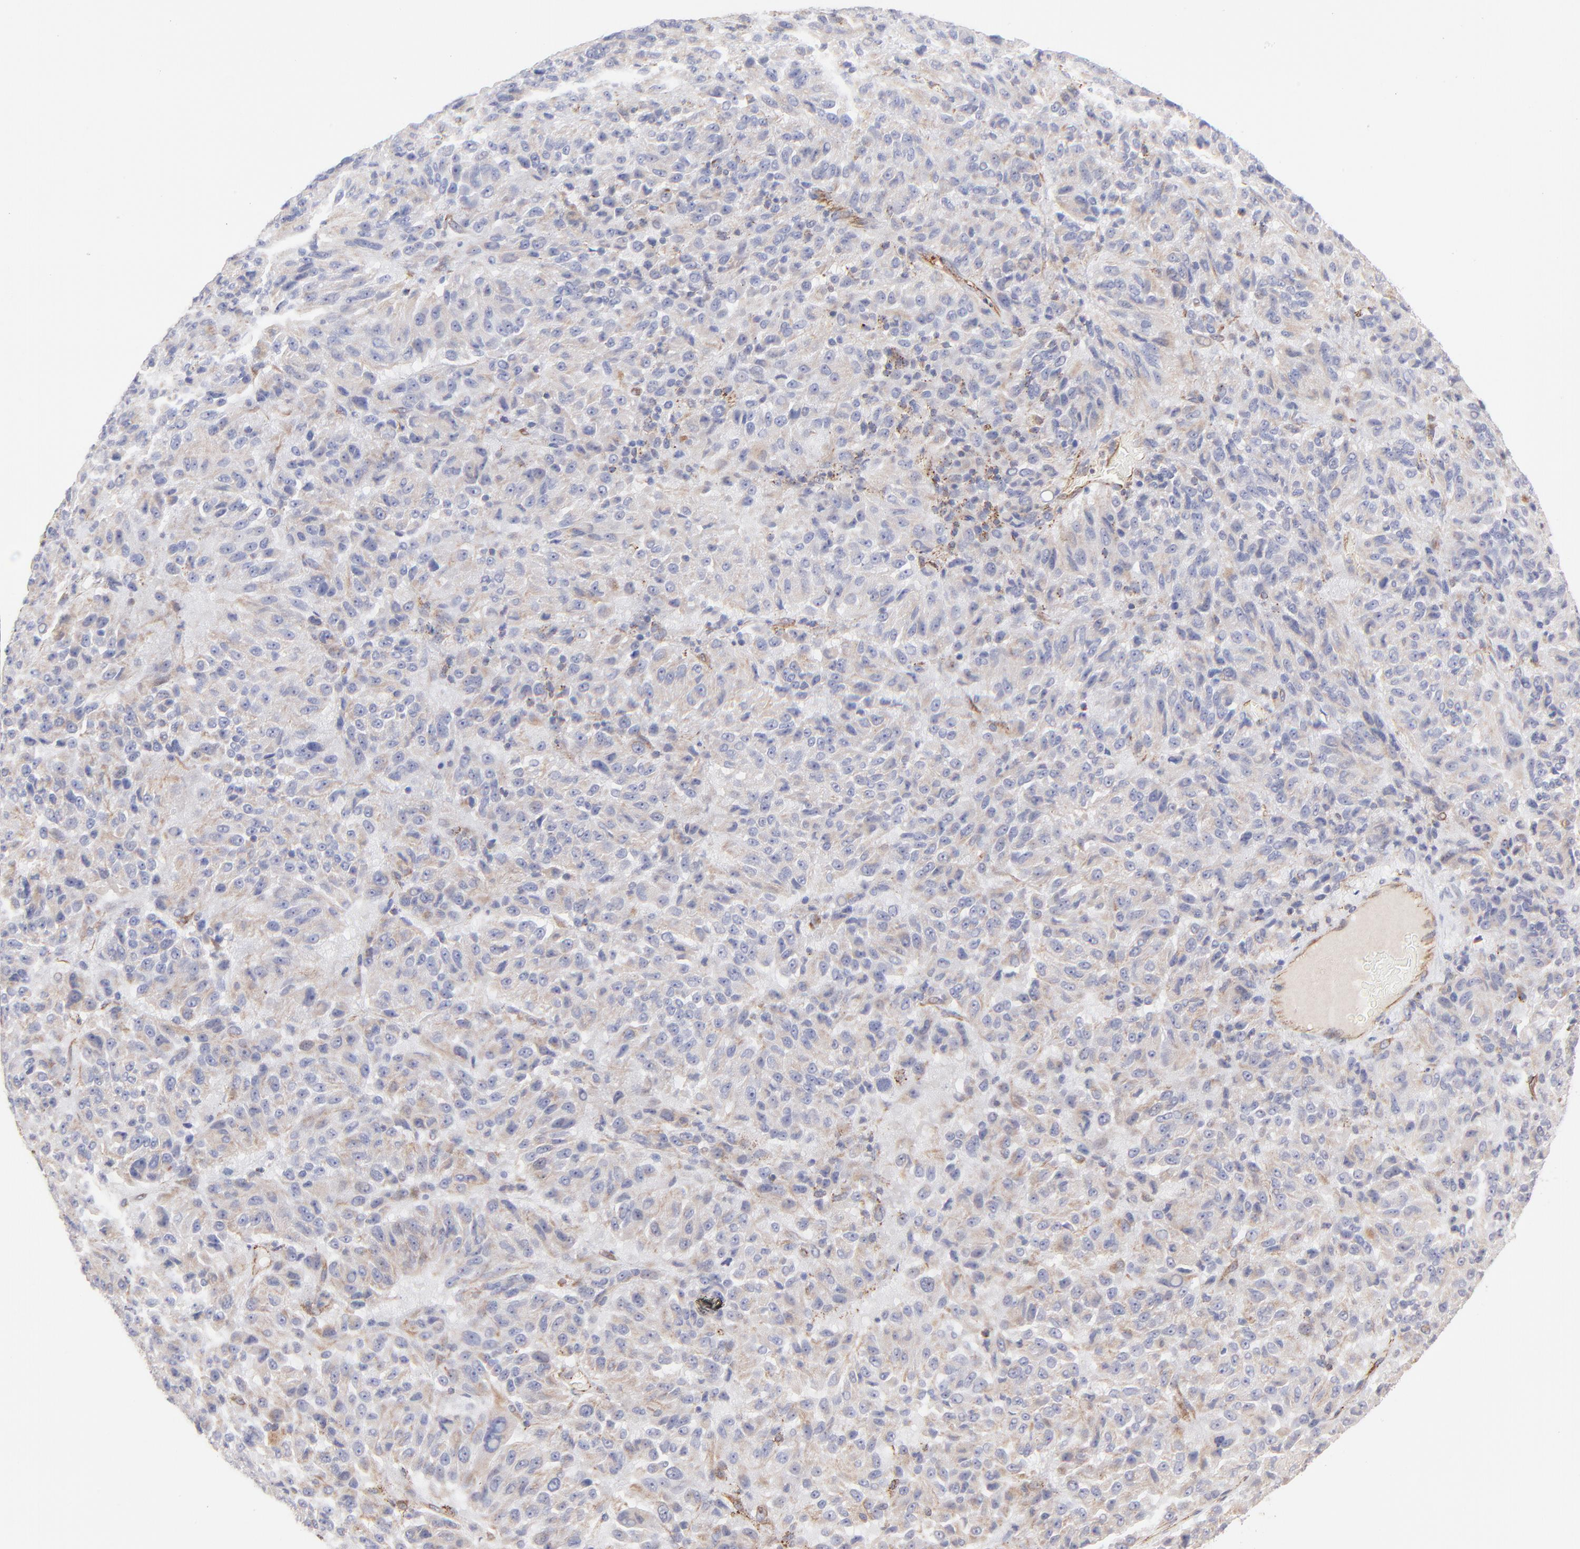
{"staining": {"intensity": "weak", "quantity": ">75%", "location": "cytoplasmic/membranous"}, "tissue": "melanoma", "cell_type": "Tumor cells", "image_type": "cancer", "snomed": [{"axis": "morphology", "description": "Malignant melanoma, Metastatic site"}, {"axis": "topography", "description": "Lung"}], "caption": "DAB immunohistochemical staining of melanoma exhibits weak cytoplasmic/membranous protein expression in about >75% of tumor cells. The protein of interest is stained brown, and the nuclei are stained in blue (DAB IHC with brightfield microscopy, high magnification).", "gene": "COX8C", "patient": {"sex": "male", "age": 64}}